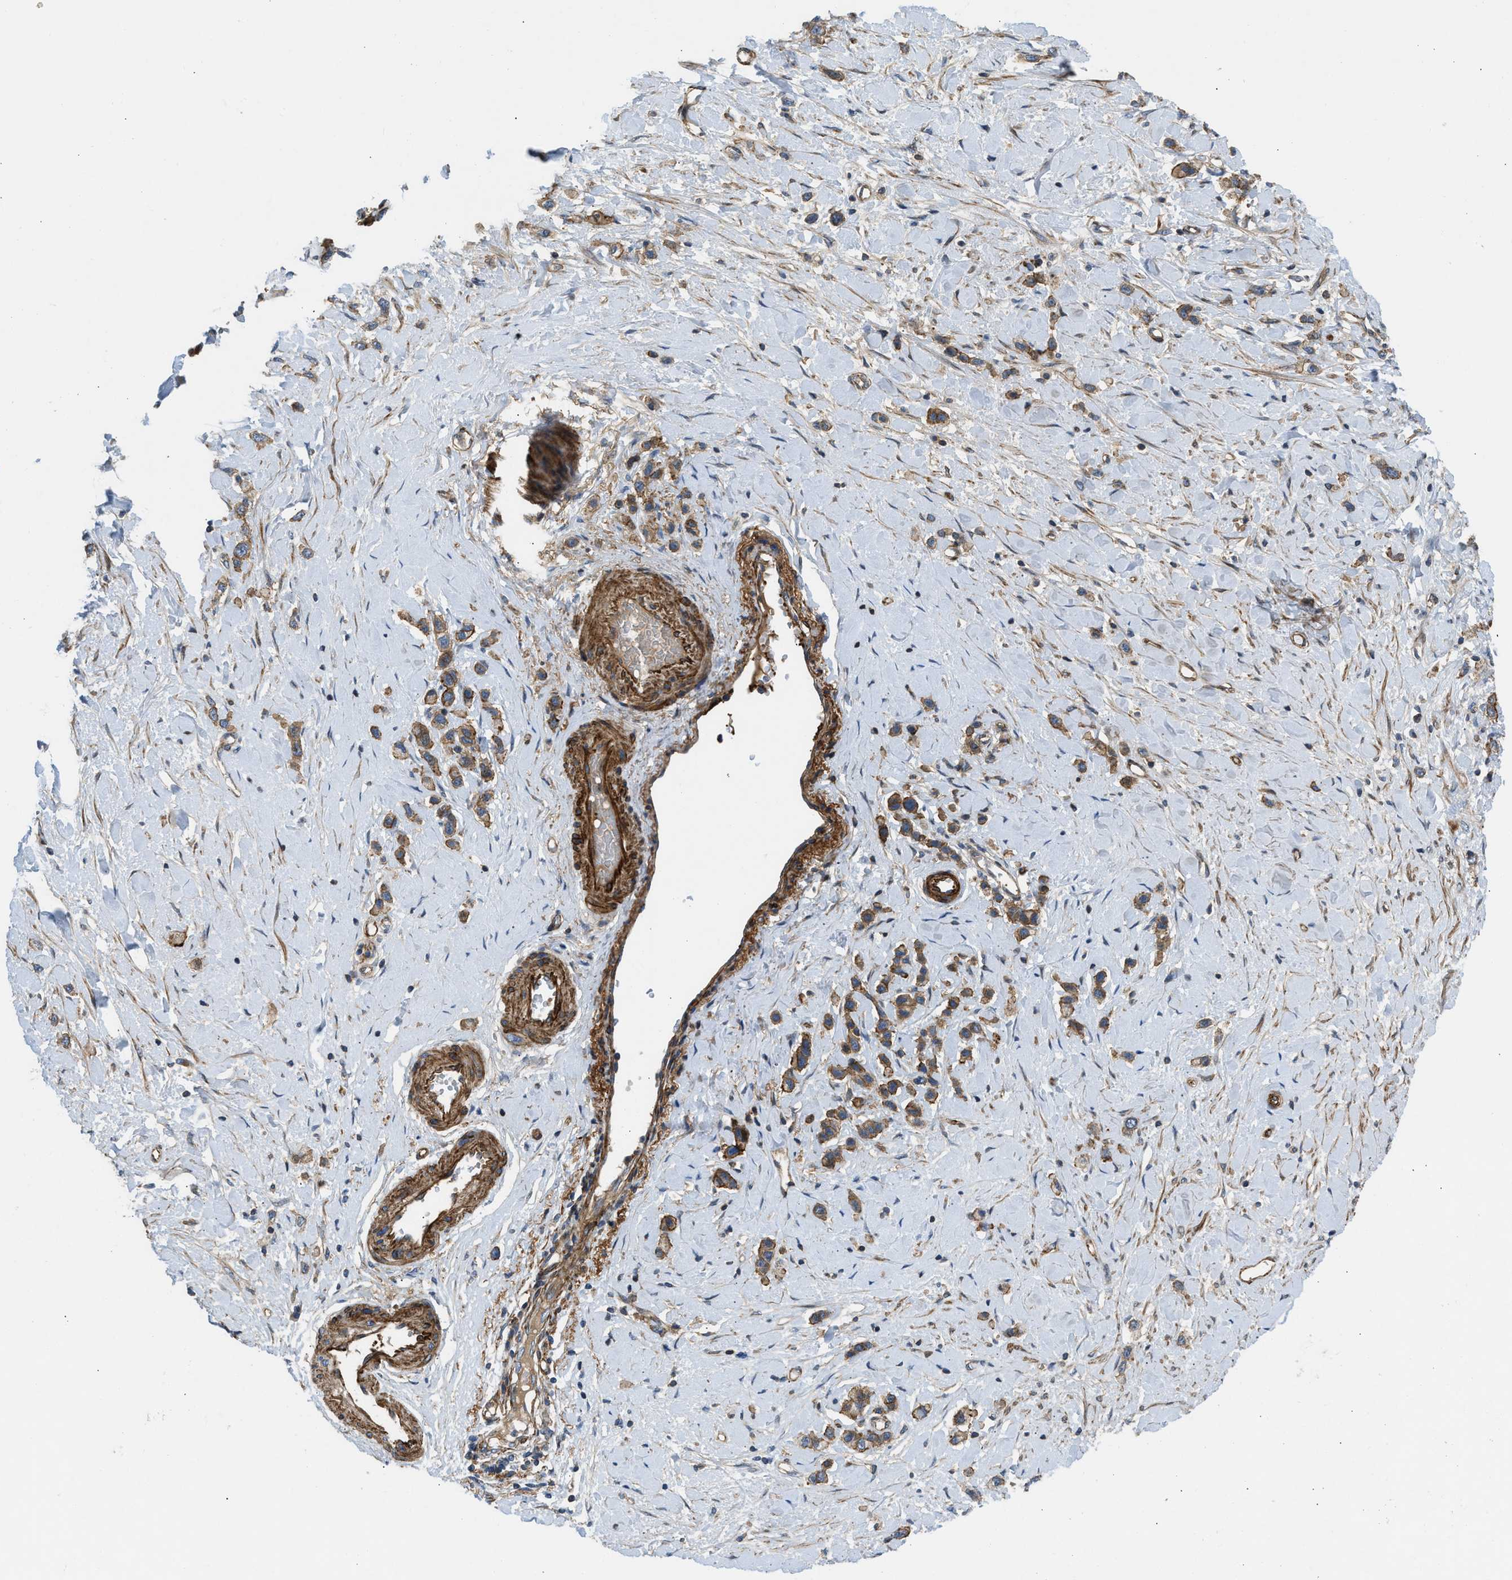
{"staining": {"intensity": "moderate", "quantity": ">75%", "location": "cytoplasmic/membranous"}, "tissue": "stomach cancer", "cell_type": "Tumor cells", "image_type": "cancer", "snomed": [{"axis": "morphology", "description": "Adenocarcinoma, NOS"}, {"axis": "topography", "description": "Stomach"}], "caption": "The micrograph displays immunohistochemical staining of adenocarcinoma (stomach). There is moderate cytoplasmic/membranous staining is present in approximately >75% of tumor cells.", "gene": "NYNRIN", "patient": {"sex": "female", "age": 65}}